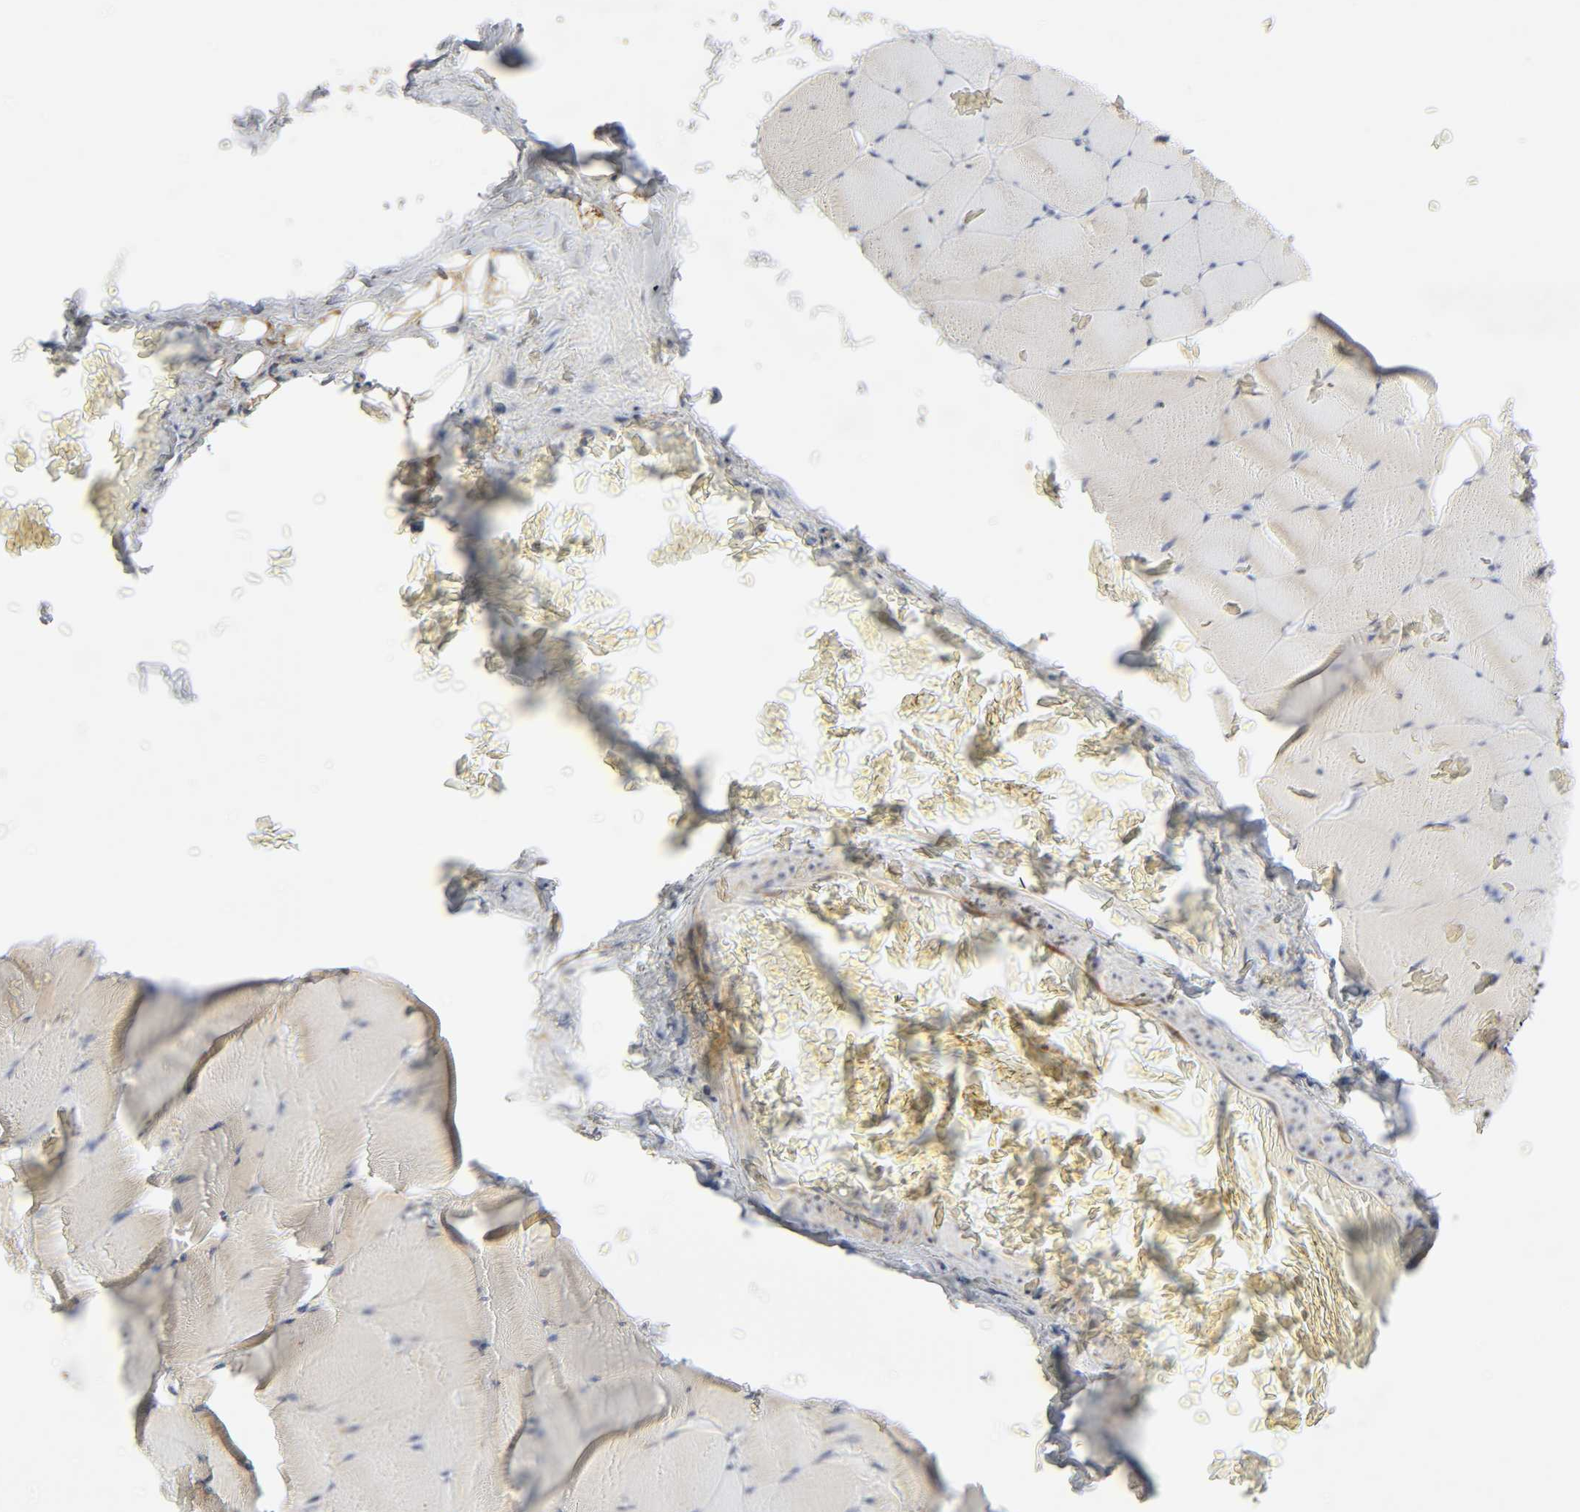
{"staining": {"intensity": "weak", "quantity": ">75%", "location": "cytoplasmic/membranous"}, "tissue": "skeletal muscle", "cell_type": "Myocytes", "image_type": "normal", "snomed": [{"axis": "morphology", "description": "Normal tissue, NOS"}, {"axis": "topography", "description": "Skeletal muscle"}], "caption": "The photomicrograph exhibits staining of benign skeletal muscle, revealing weak cytoplasmic/membranous protein positivity (brown color) within myocytes.", "gene": "SYT16", "patient": {"sex": "male", "age": 62}}